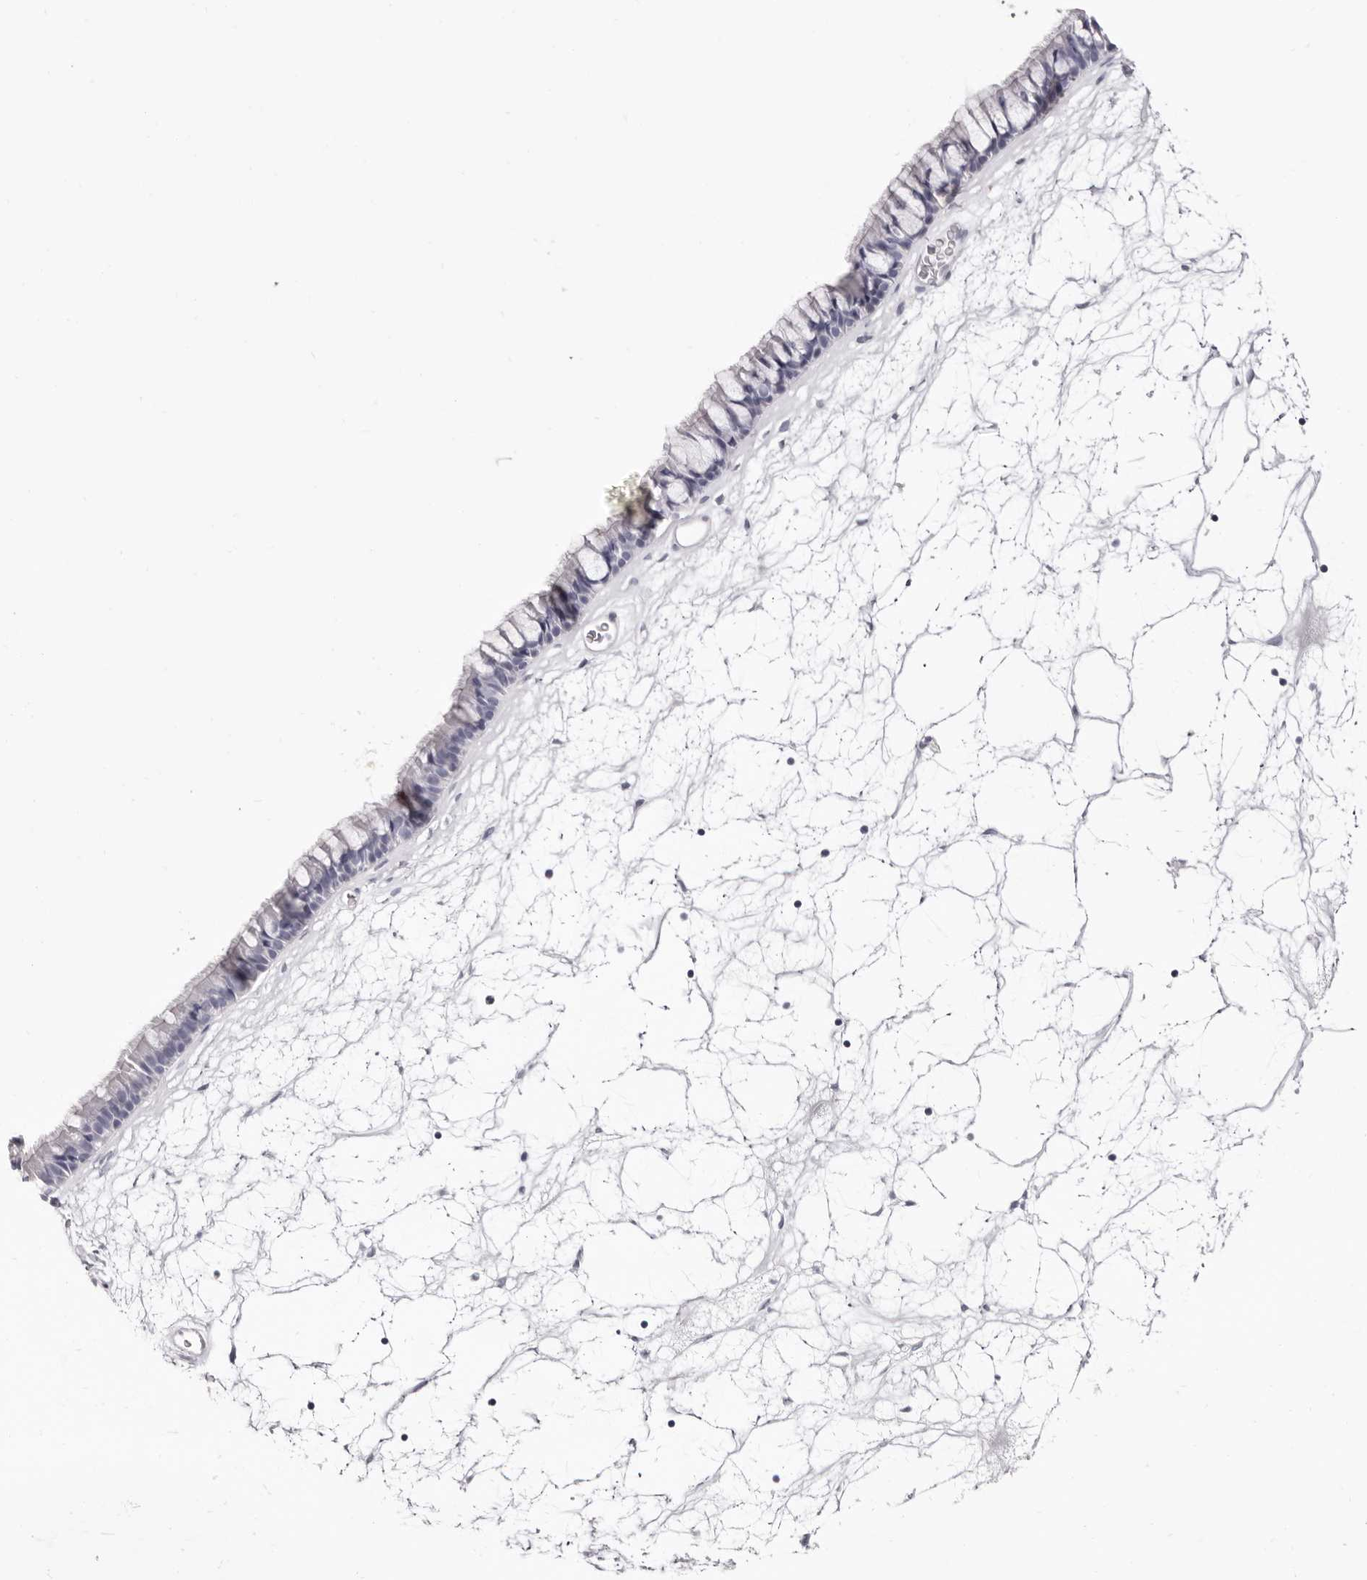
{"staining": {"intensity": "negative", "quantity": "none", "location": "none"}, "tissue": "nasopharynx", "cell_type": "Respiratory epithelial cells", "image_type": "normal", "snomed": [{"axis": "morphology", "description": "Normal tissue, NOS"}, {"axis": "topography", "description": "Nasopharynx"}], "caption": "IHC photomicrograph of normal nasopharynx: nasopharynx stained with DAB reveals no significant protein expression in respiratory epithelial cells. (DAB (3,3'-diaminobenzidine) immunohistochemistry (IHC) with hematoxylin counter stain).", "gene": "LPO", "patient": {"sex": "male", "age": 64}}